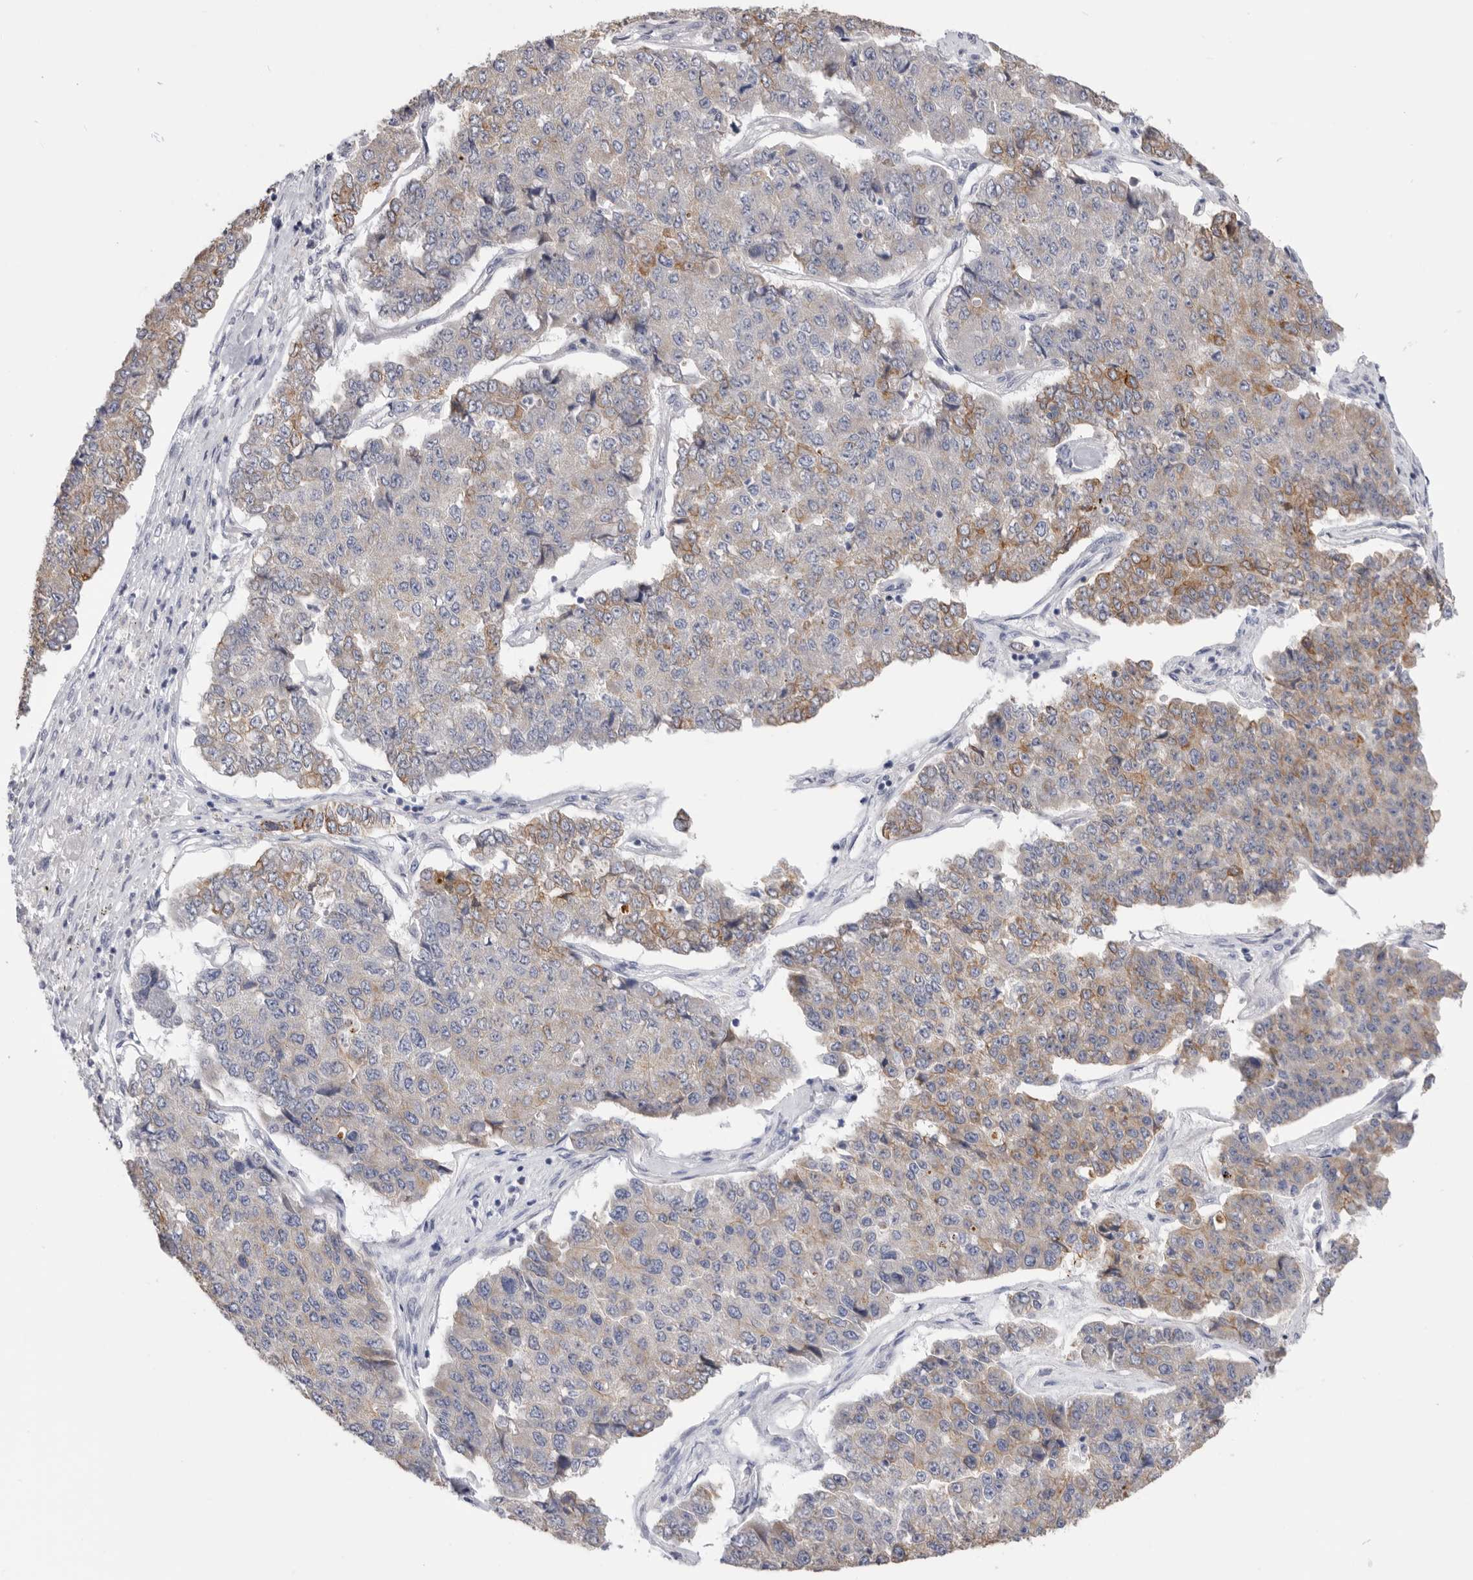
{"staining": {"intensity": "moderate", "quantity": "<25%", "location": "cytoplasmic/membranous"}, "tissue": "pancreatic cancer", "cell_type": "Tumor cells", "image_type": "cancer", "snomed": [{"axis": "morphology", "description": "Adenocarcinoma, NOS"}, {"axis": "topography", "description": "Pancreas"}], "caption": "Immunohistochemistry photomicrograph of human pancreatic adenocarcinoma stained for a protein (brown), which exhibits low levels of moderate cytoplasmic/membranous positivity in approximately <25% of tumor cells.", "gene": "MTFR1L", "patient": {"sex": "male", "age": 50}}